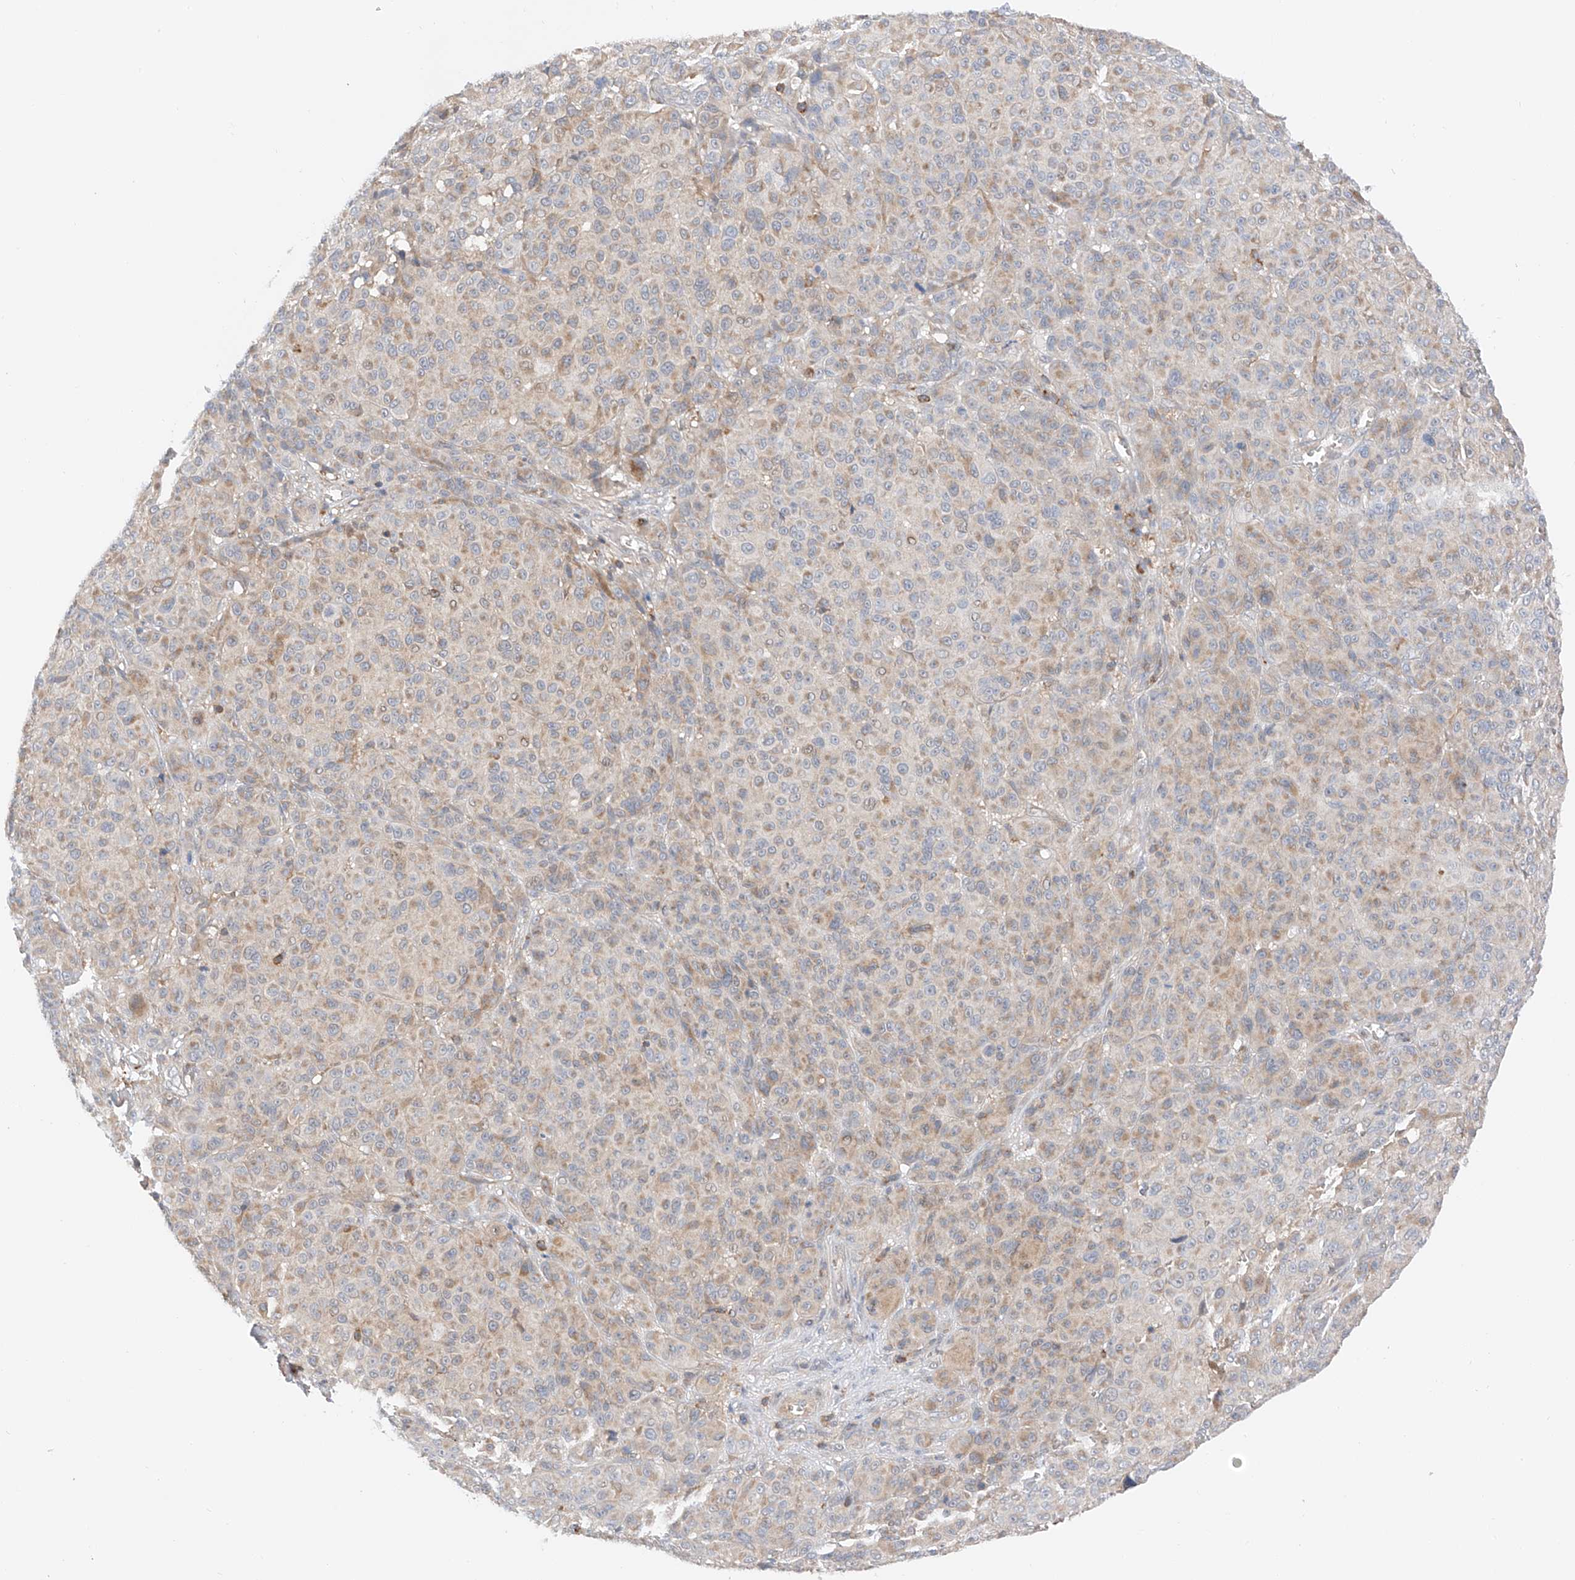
{"staining": {"intensity": "weak", "quantity": "<25%", "location": "cytoplasmic/membranous"}, "tissue": "melanoma", "cell_type": "Tumor cells", "image_type": "cancer", "snomed": [{"axis": "morphology", "description": "Malignant melanoma, NOS"}, {"axis": "topography", "description": "Skin"}], "caption": "Immunohistochemistry (IHC) photomicrograph of human malignant melanoma stained for a protein (brown), which displays no positivity in tumor cells.", "gene": "MFN2", "patient": {"sex": "male", "age": 73}}